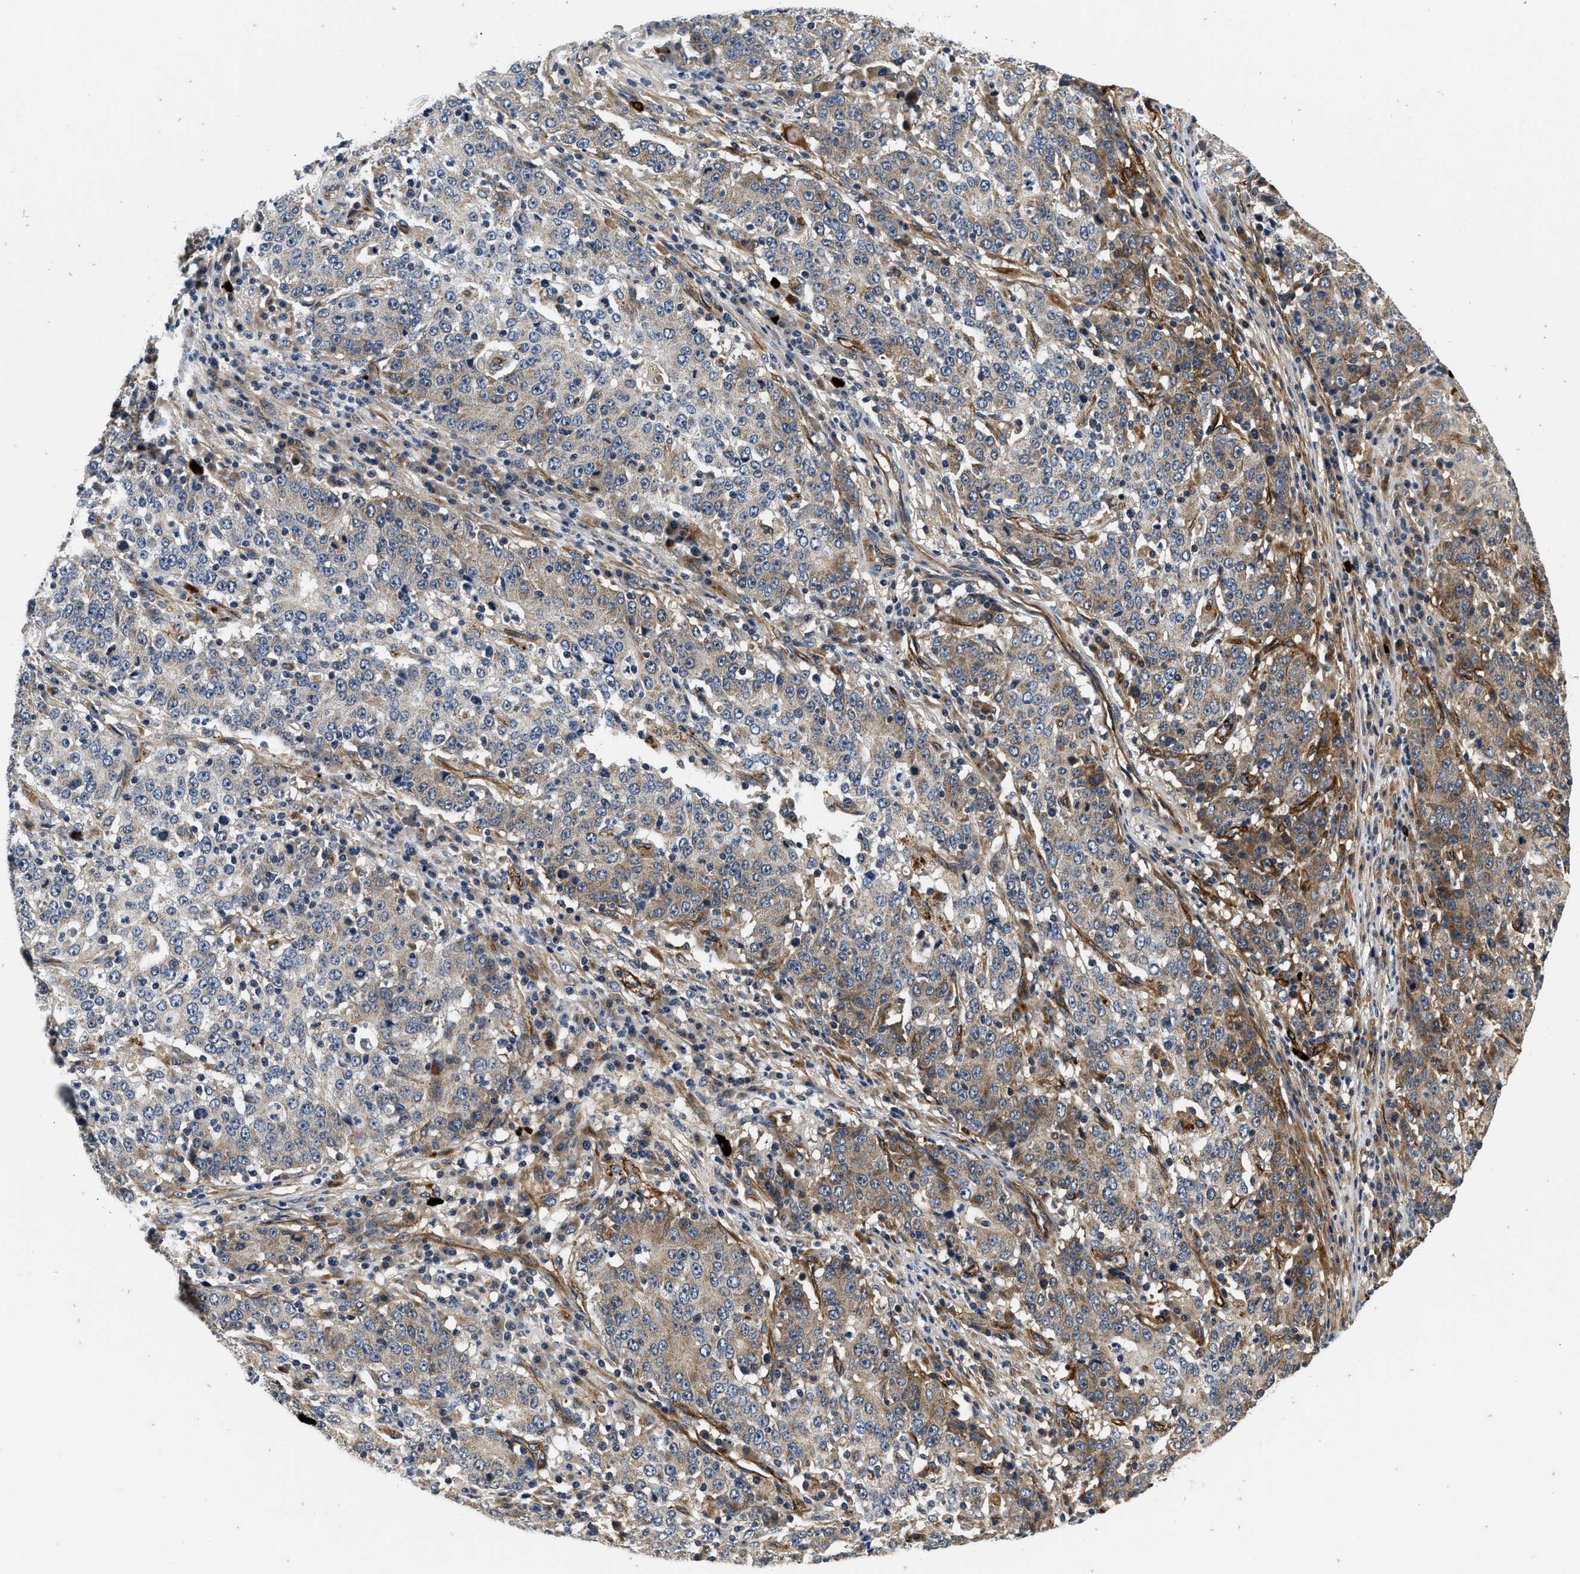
{"staining": {"intensity": "weak", "quantity": "25%-75%", "location": "cytoplasmic/membranous"}, "tissue": "stomach cancer", "cell_type": "Tumor cells", "image_type": "cancer", "snomed": [{"axis": "morphology", "description": "Adenocarcinoma, NOS"}, {"axis": "topography", "description": "Stomach"}], "caption": "There is low levels of weak cytoplasmic/membranous expression in tumor cells of stomach adenocarcinoma, as demonstrated by immunohistochemical staining (brown color).", "gene": "NME6", "patient": {"sex": "male", "age": 59}}